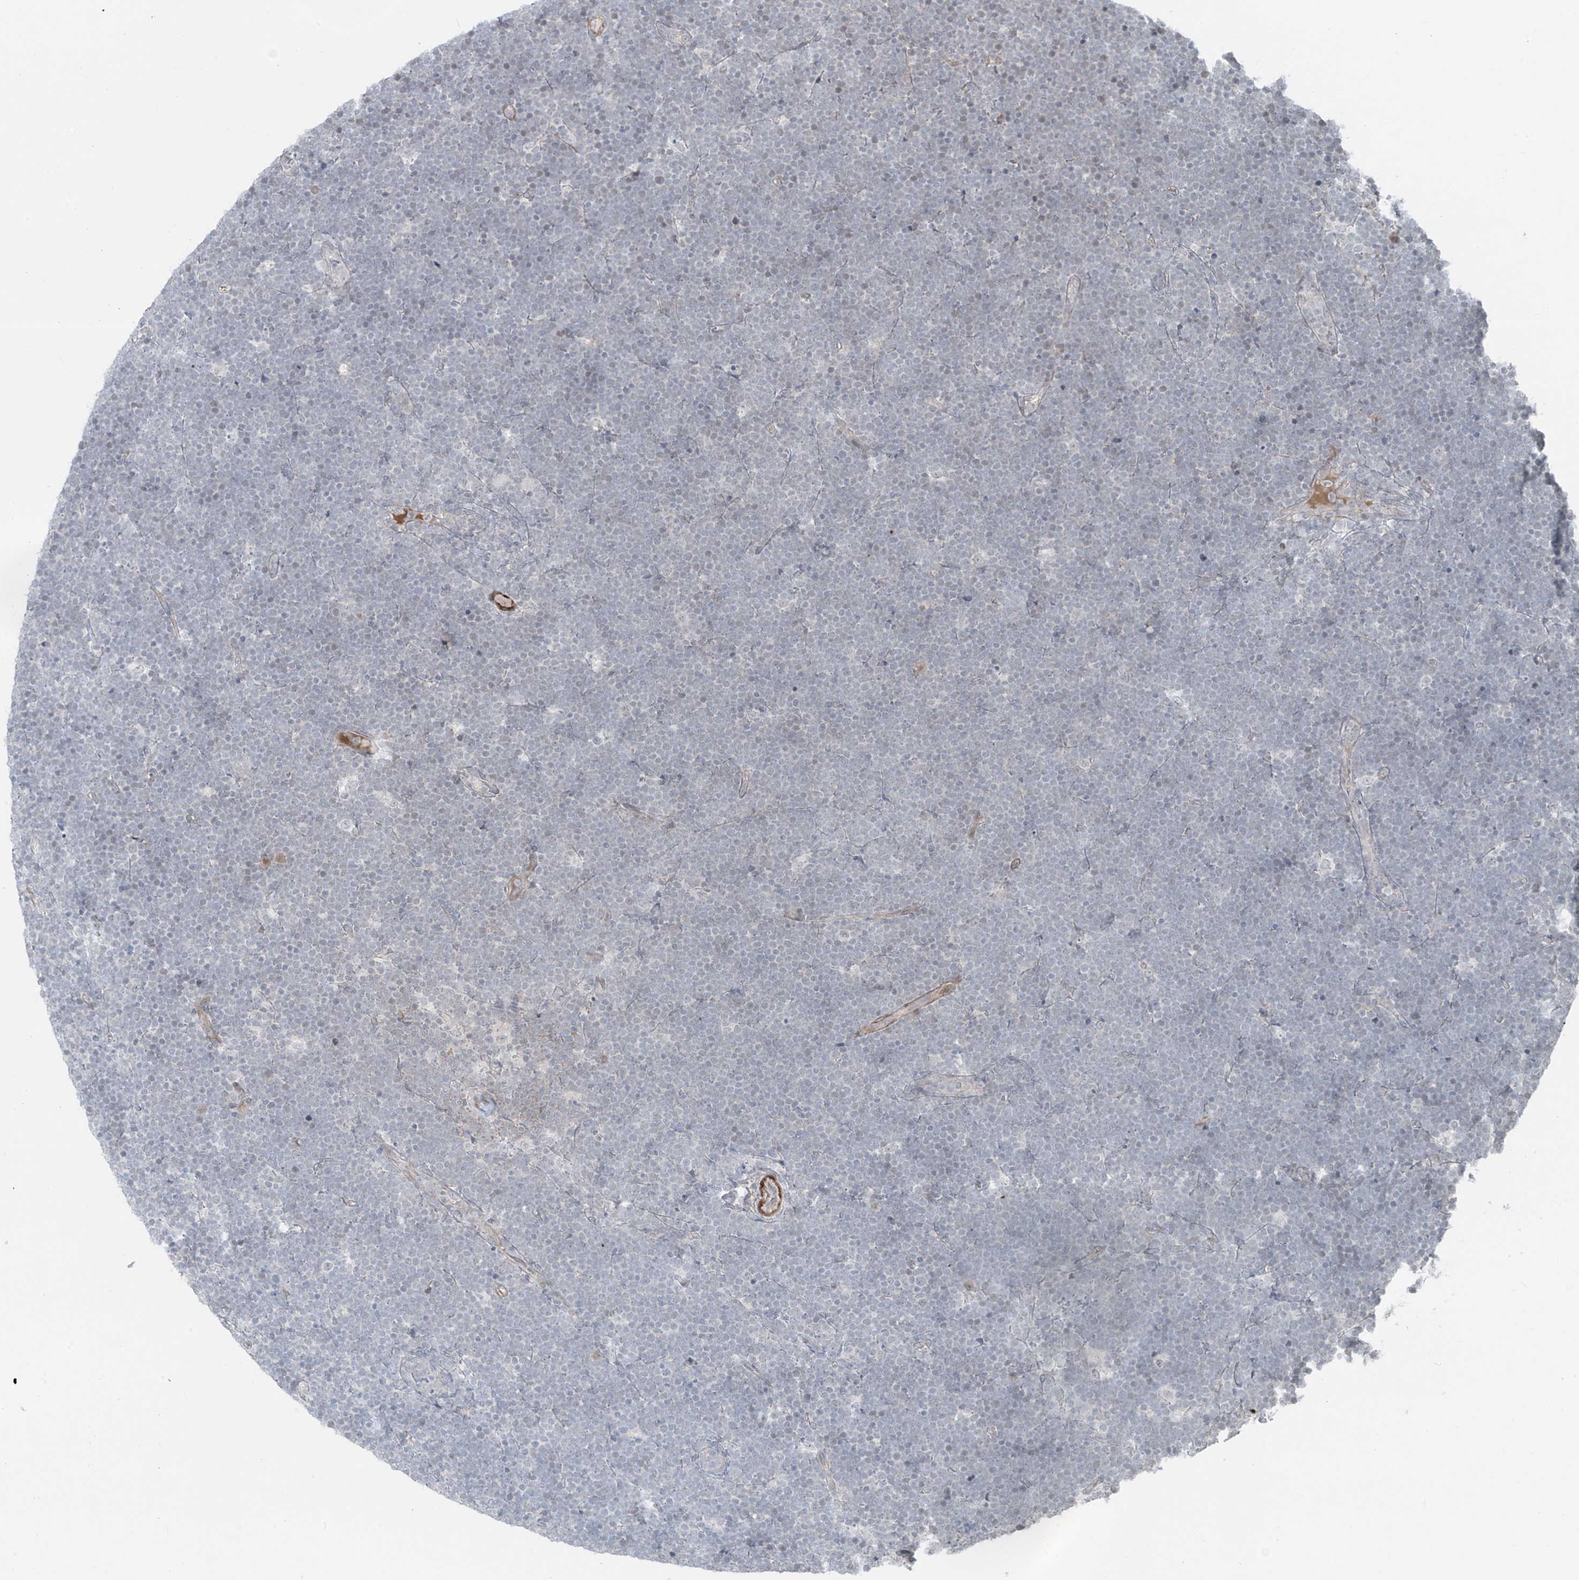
{"staining": {"intensity": "negative", "quantity": "none", "location": "none"}, "tissue": "lymphoma", "cell_type": "Tumor cells", "image_type": "cancer", "snomed": [{"axis": "morphology", "description": "Malignant lymphoma, non-Hodgkin's type, High grade"}, {"axis": "topography", "description": "Lymph node"}], "caption": "A histopathology image of human lymphoma is negative for staining in tumor cells. (Immunohistochemistry (ihc), brightfield microscopy, high magnification).", "gene": "RASGEF1A", "patient": {"sex": "male", "age": 13}}